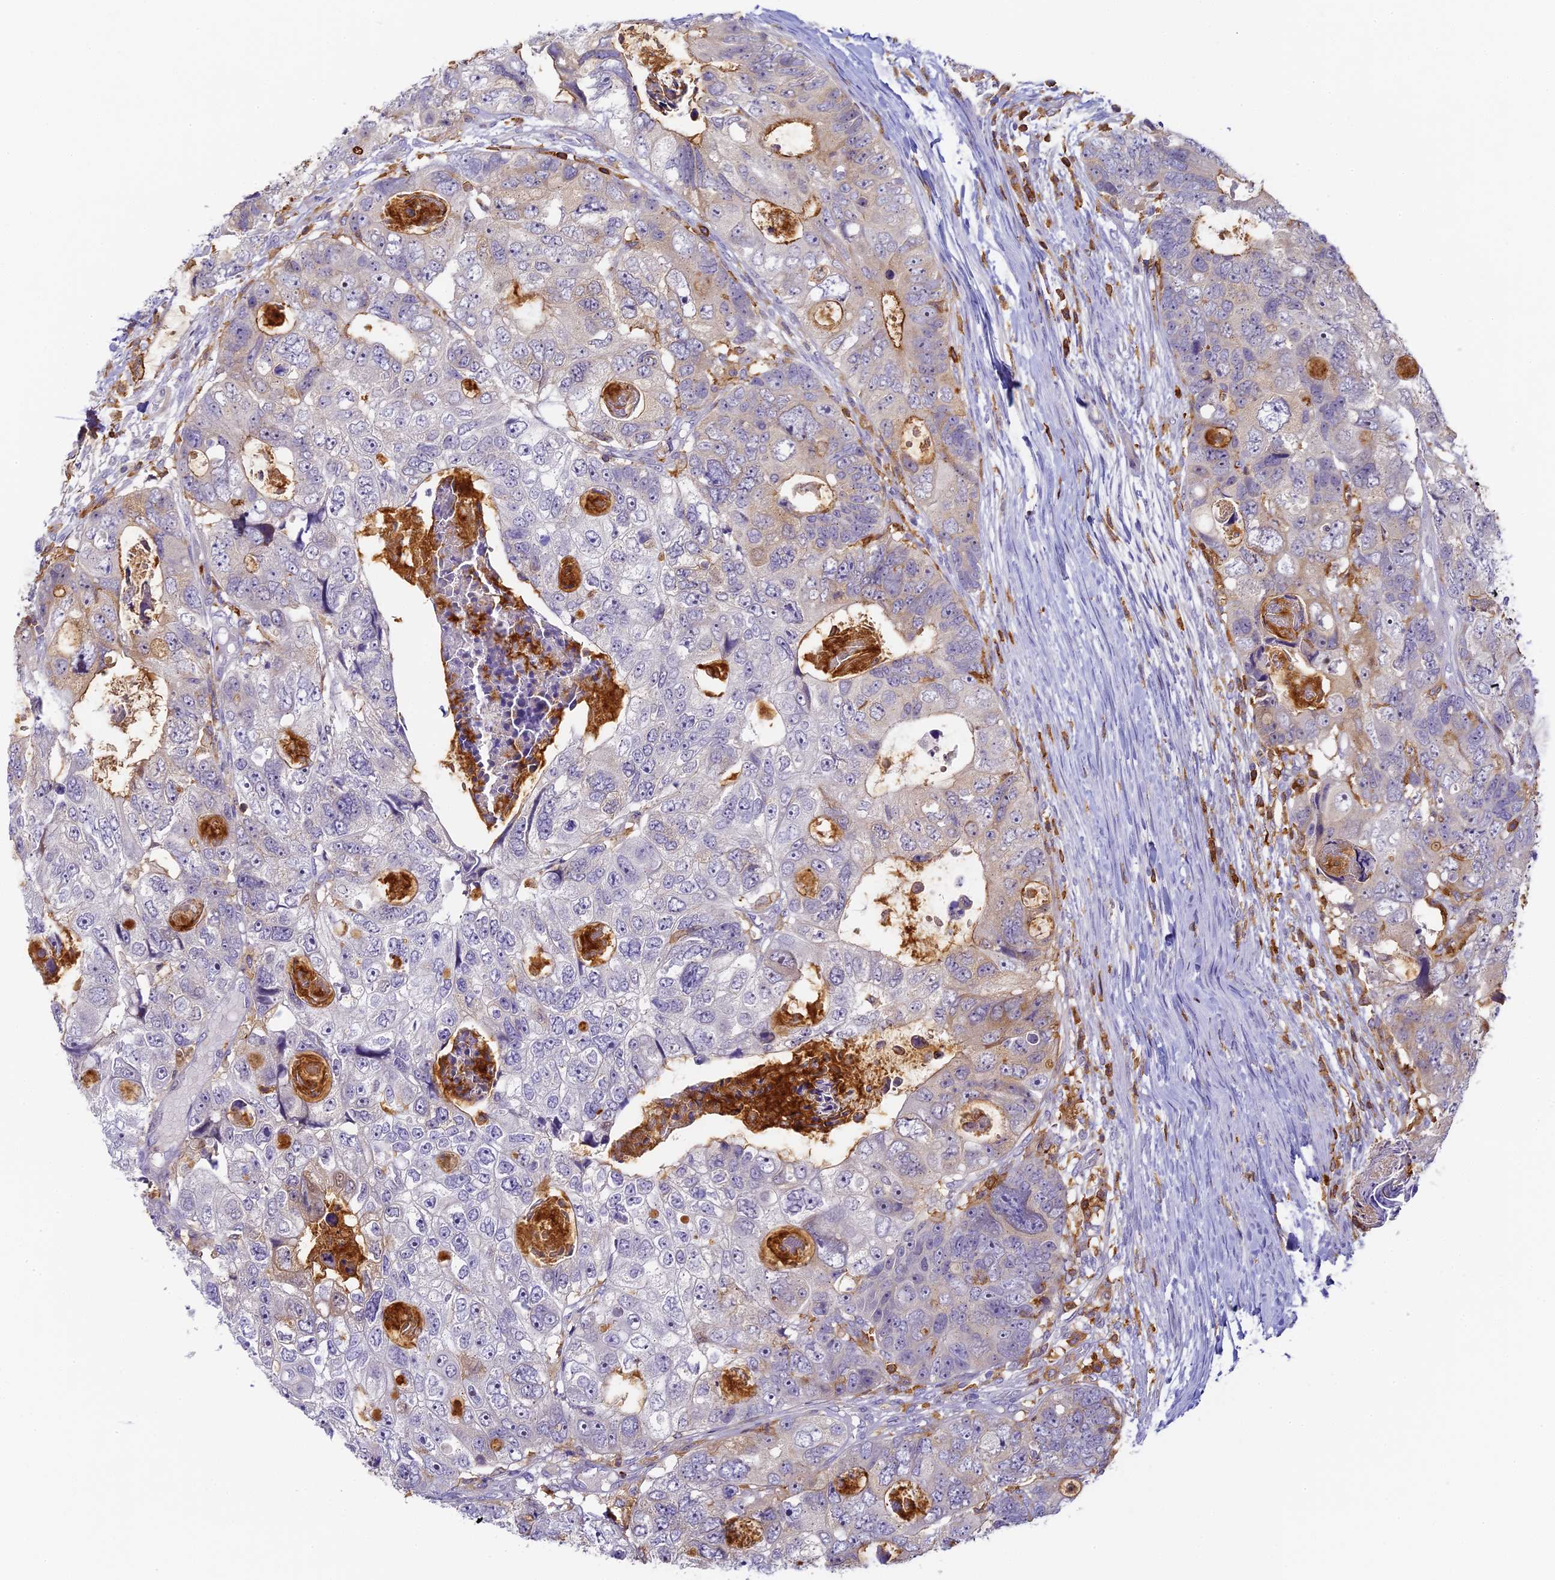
{"staining": {"intensity": "moderate", "quantity": "<25%", "location": "cytoplasmic/membranous"}, "tissue": "colorectal cancer", "cell_type": "Tumor cells", "image_type": "cancer", "snomed": [{"axis": "morphology", "description": "Adenocarcinoma, NOS"}, {"axis": "topography", "description": "Rectum"}], "caption": "Immunohistochemical staining of human adenocarcinoma (colorectal) exhibits low levels of moderate cytoplasmic/membranous protein expression in about <25% of tumor cells.", "gene": "FYB1", "patient": {"sex": "male", "age": 59}}